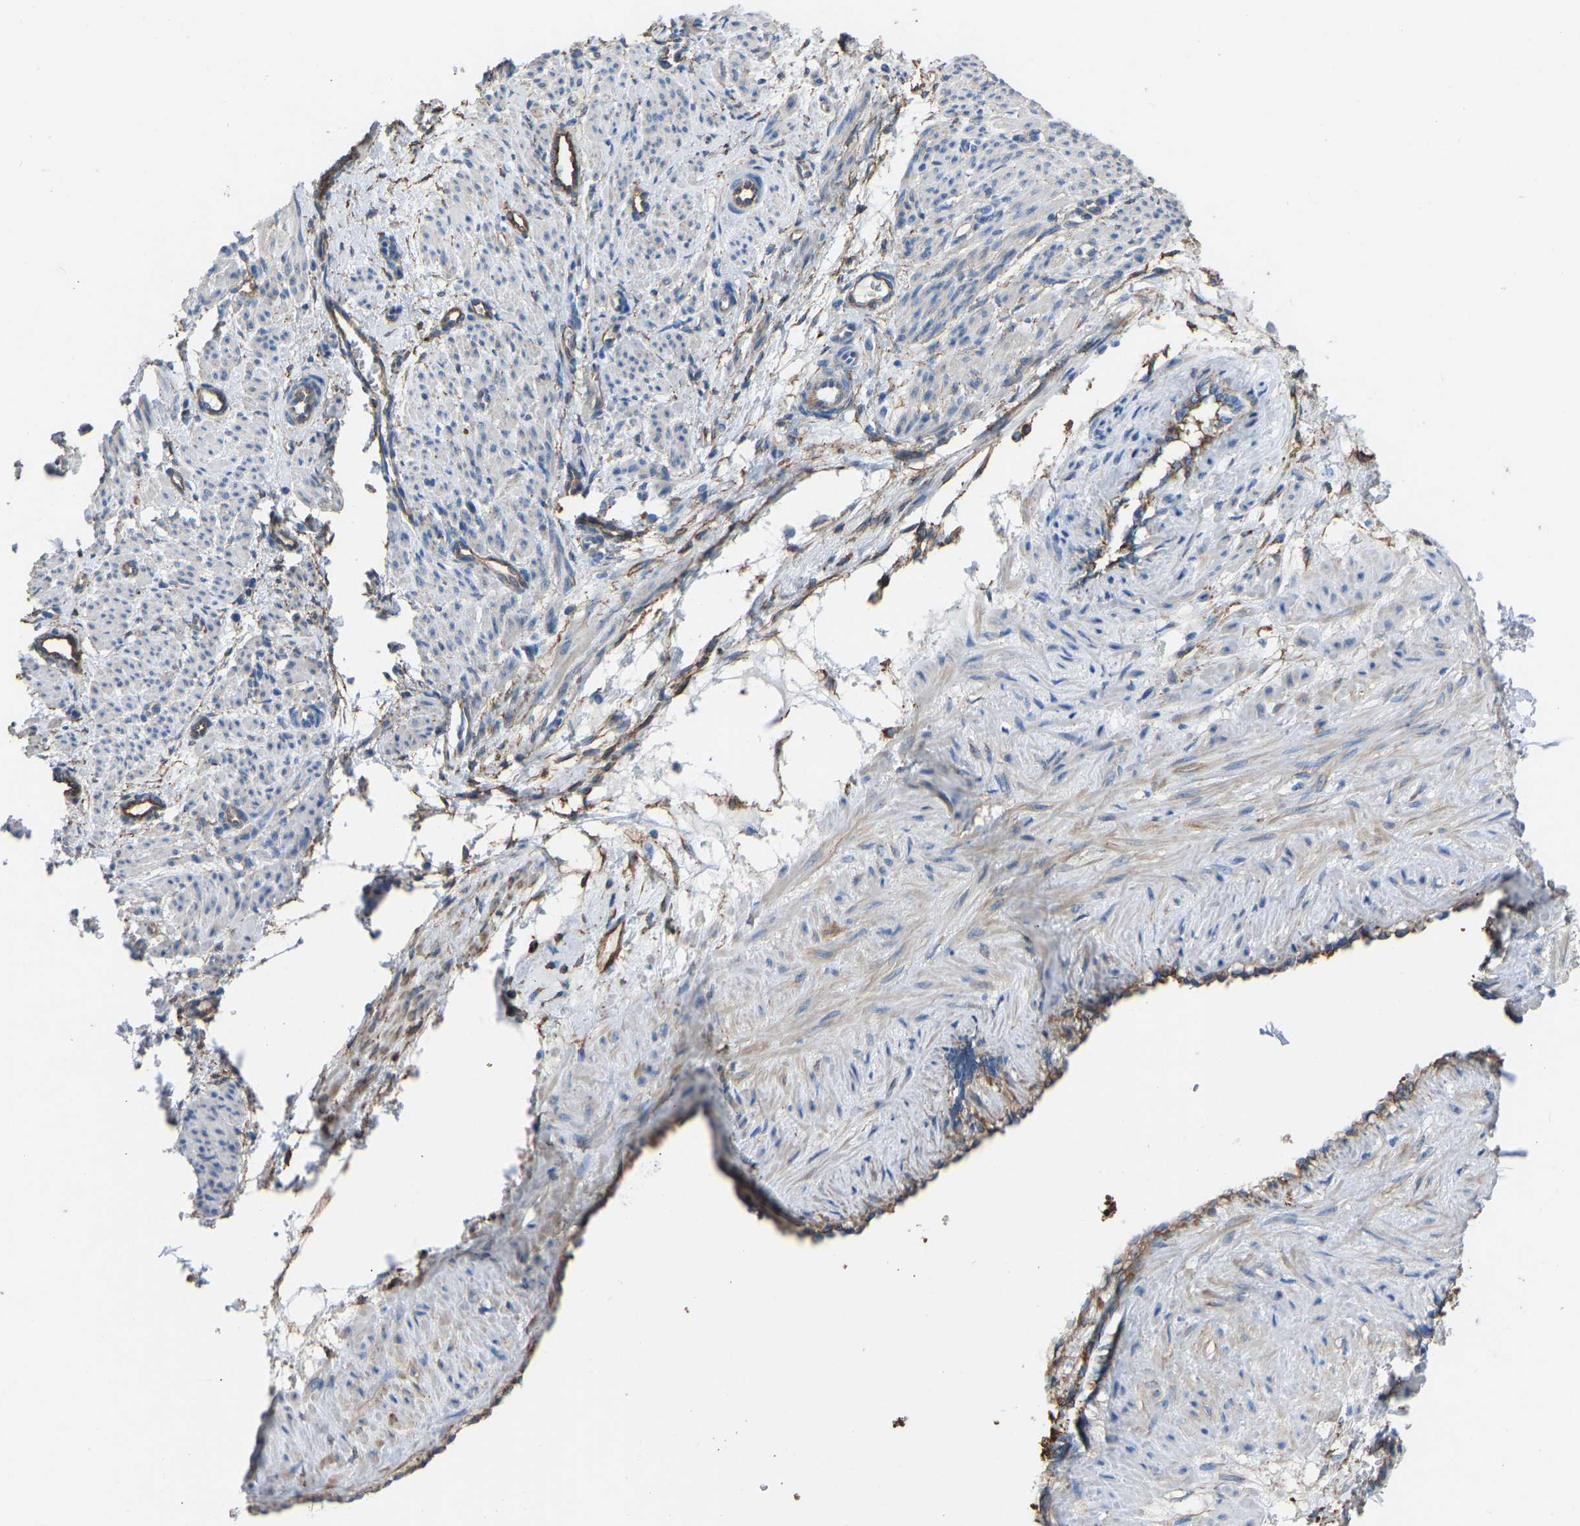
{"staining": {"intensity": "negative", "quantity": "none", "location": "none"}, "tissue": "smooth muscle", "cell_type": "Smooth muscle cells", "image_type": "normal", "snomed": [{"axis": "morphology", "description": "Normal tissue, NOS"}, {"axis": "topography", "description": "Endometrium"}], "caption": "Immunohistochemistry of benign smooth muscle exhibits no staining in smooth muscle cells.", "gene": "MYH10", "patient": {"sex": "female", "age": 33}}